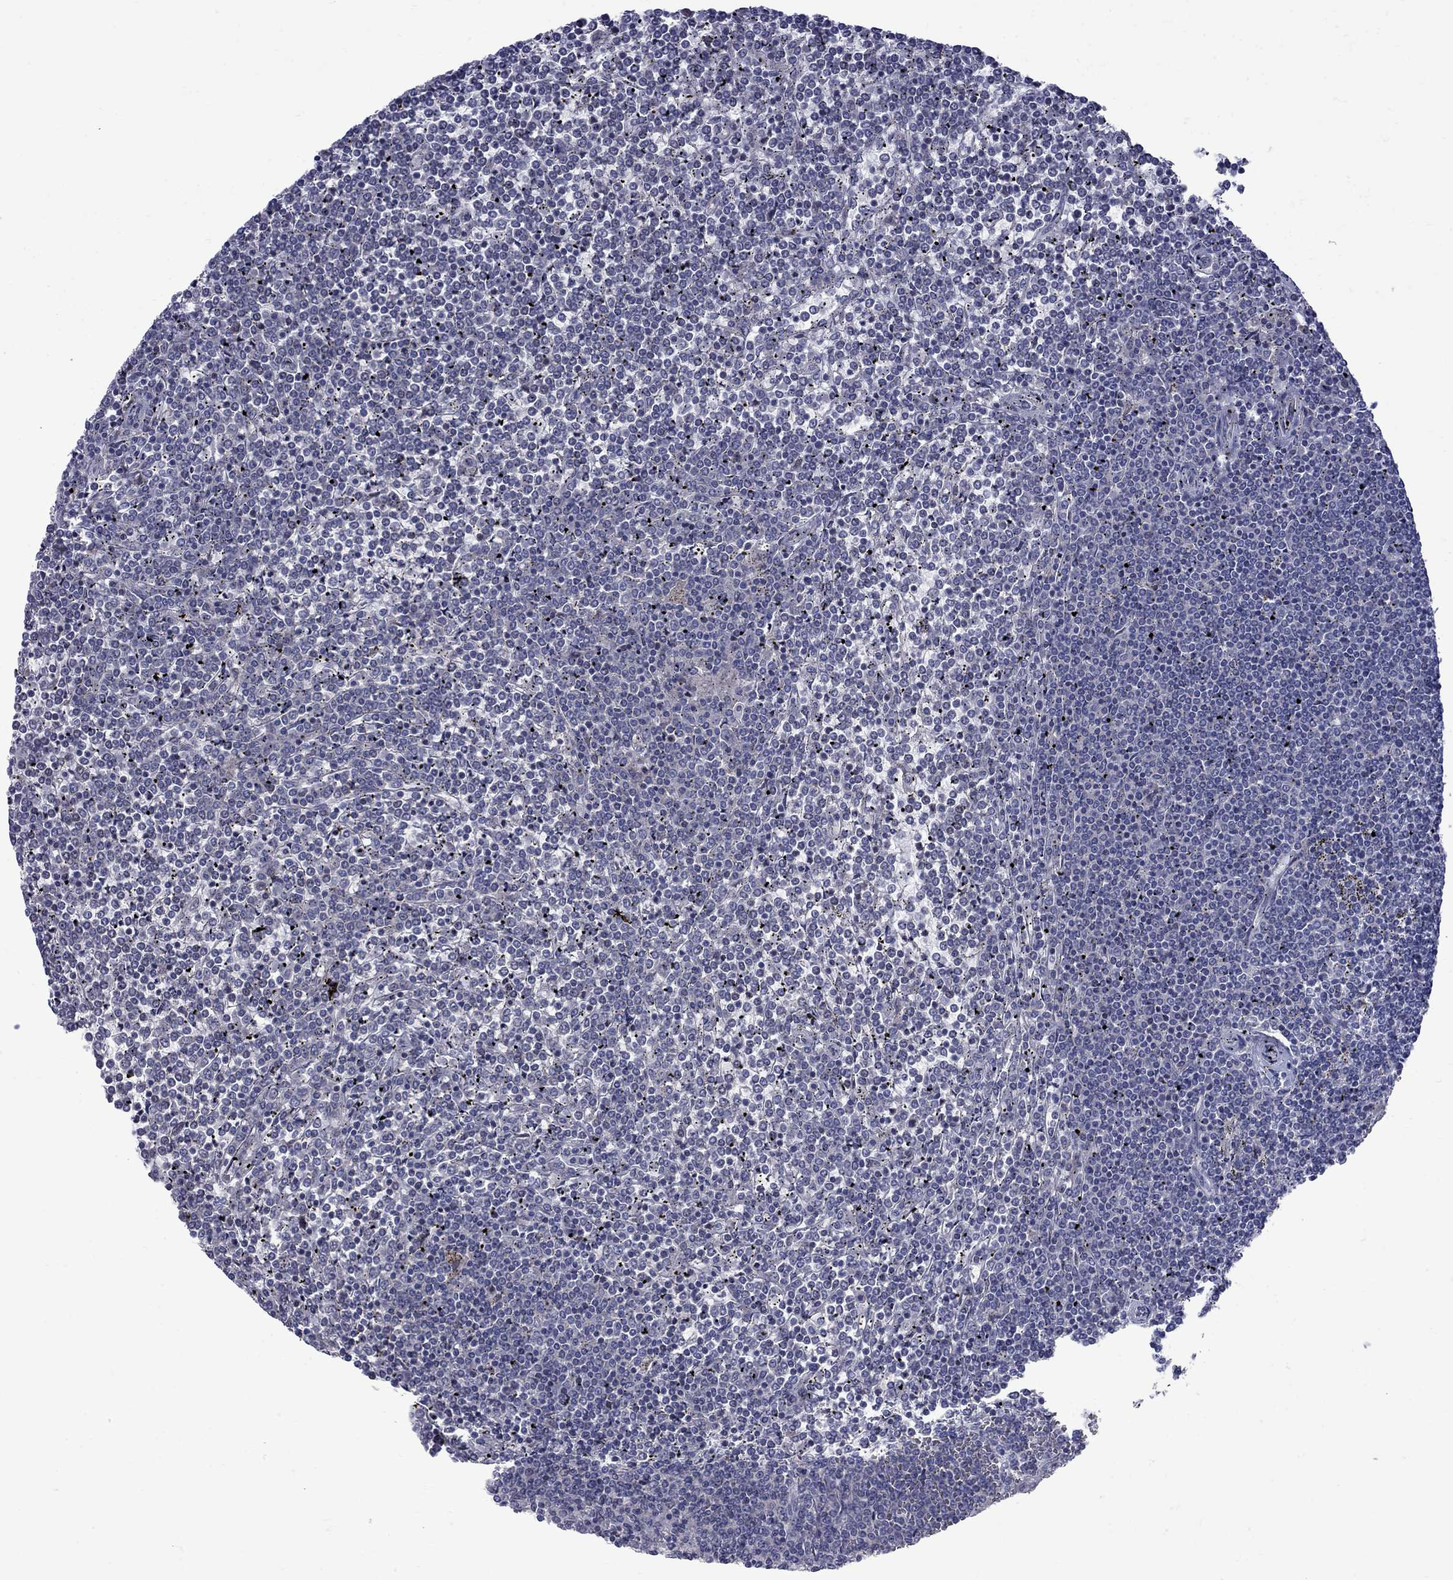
{"staining": {"intensity": "negative", "quantity": "none", "location": "none"}, "tissue": "lymphoma", "cell_type": "Tumor cells", "image_type": "cancer", "snomed": [{"axis": "morphology", "description": "Malignant lymphoma, non-Hodgkin's type, Low grade"}, {"axis": "topography", "description": "Spleen"}], "caption": "A photomicrograph of human low-grade malignant lymphoma, non-Hodgkin's type is negative for staining in tumor cells.", "gene": "NRARP", "patient": {"sex": "female", "age": 19}}